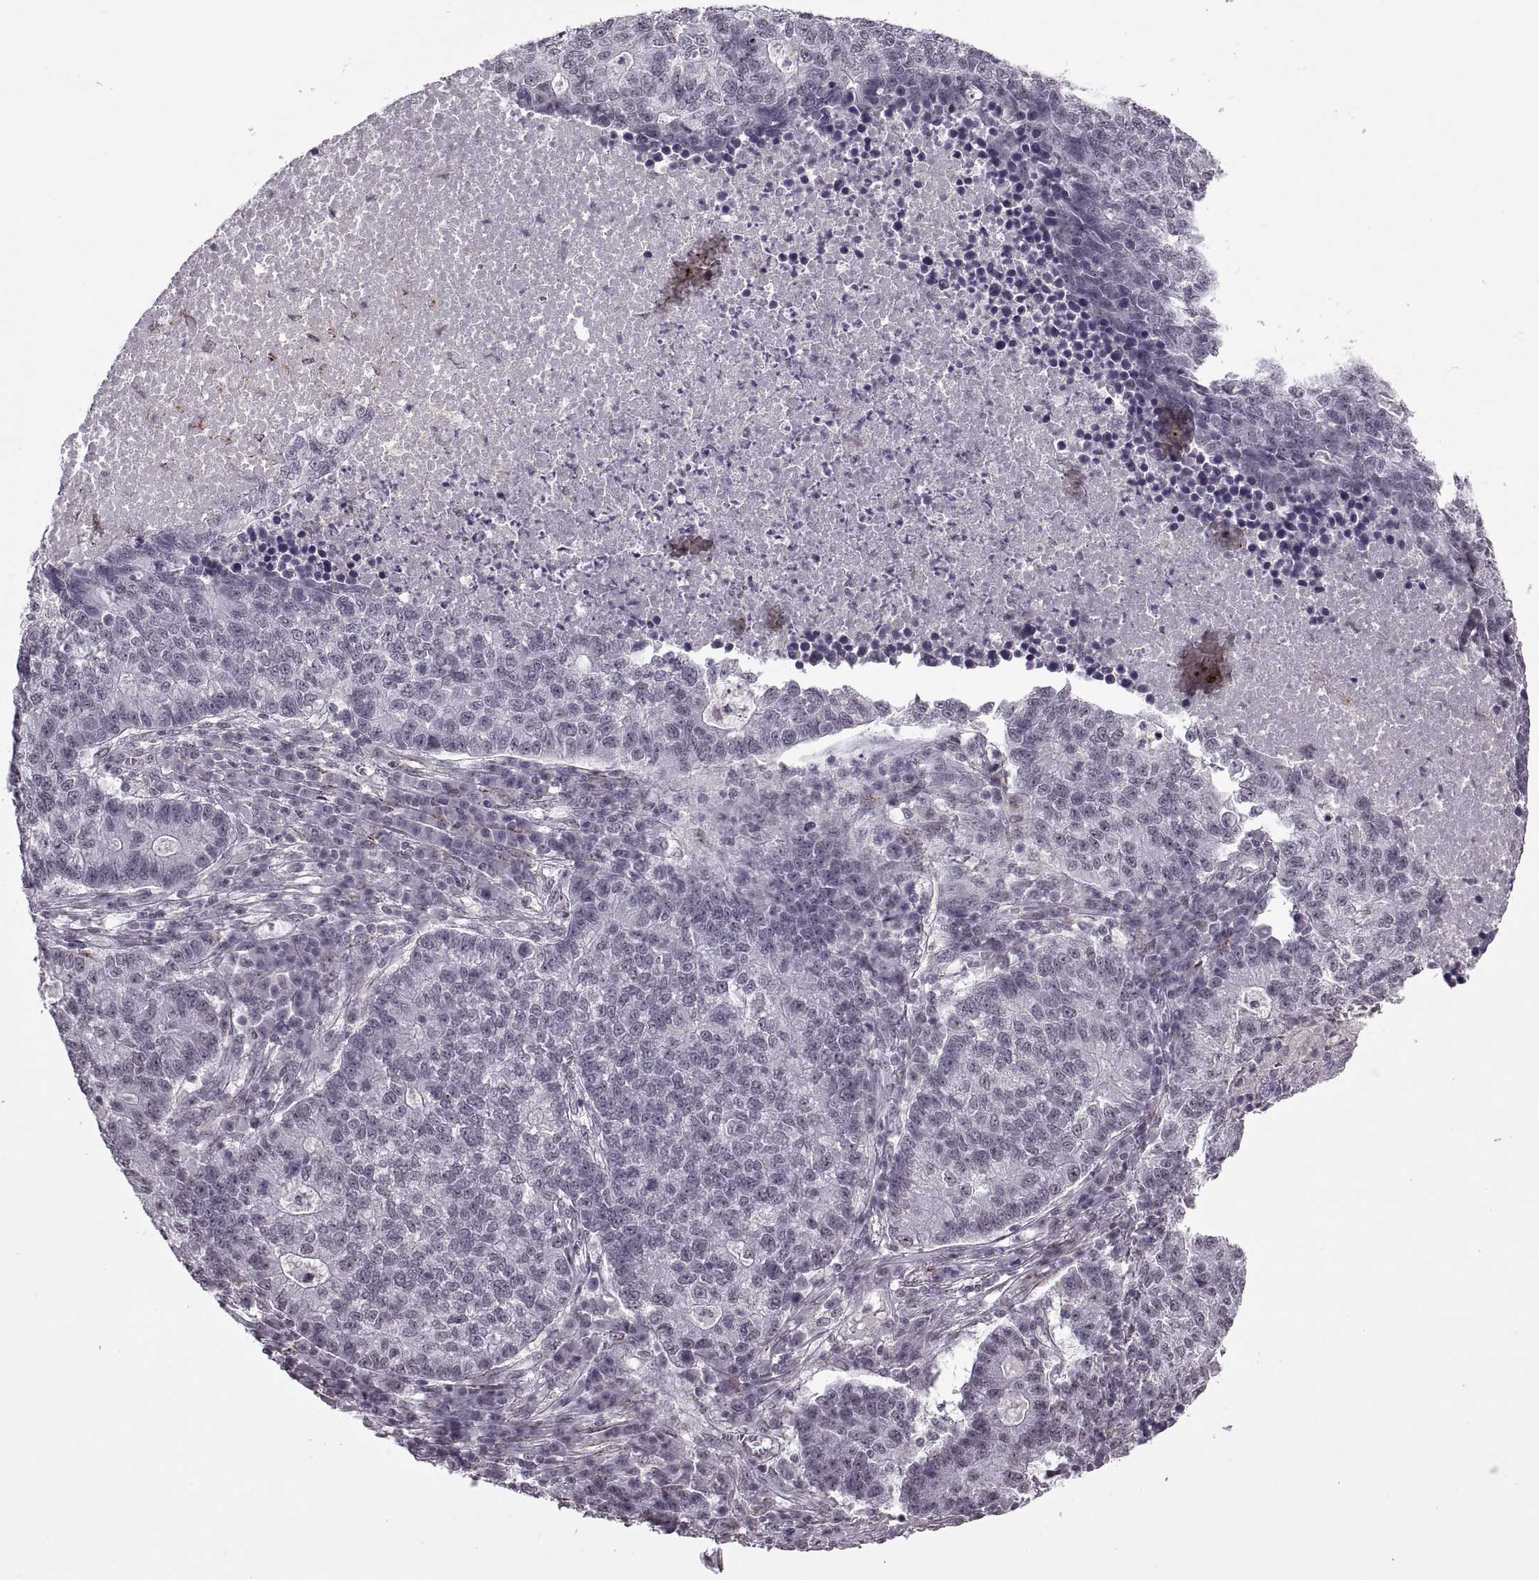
{"staining": {"intensity": "negative", "quantity": "none", "location": "none"}, "tissue": "lung cancer", "cell_type": "Tumor cells", "image_type": "cancer", "snomed": [{"axis": "morphology", "description": "Adenocarcinoma, NOS"}, {"axis": "topography", "description": "Lung"}], "caption": "Image shows no protein staining in tumor cells of lung adenocarcinoma tissue.", "gene": "OTP", "patient": {"sex": "male", "age": 57}}